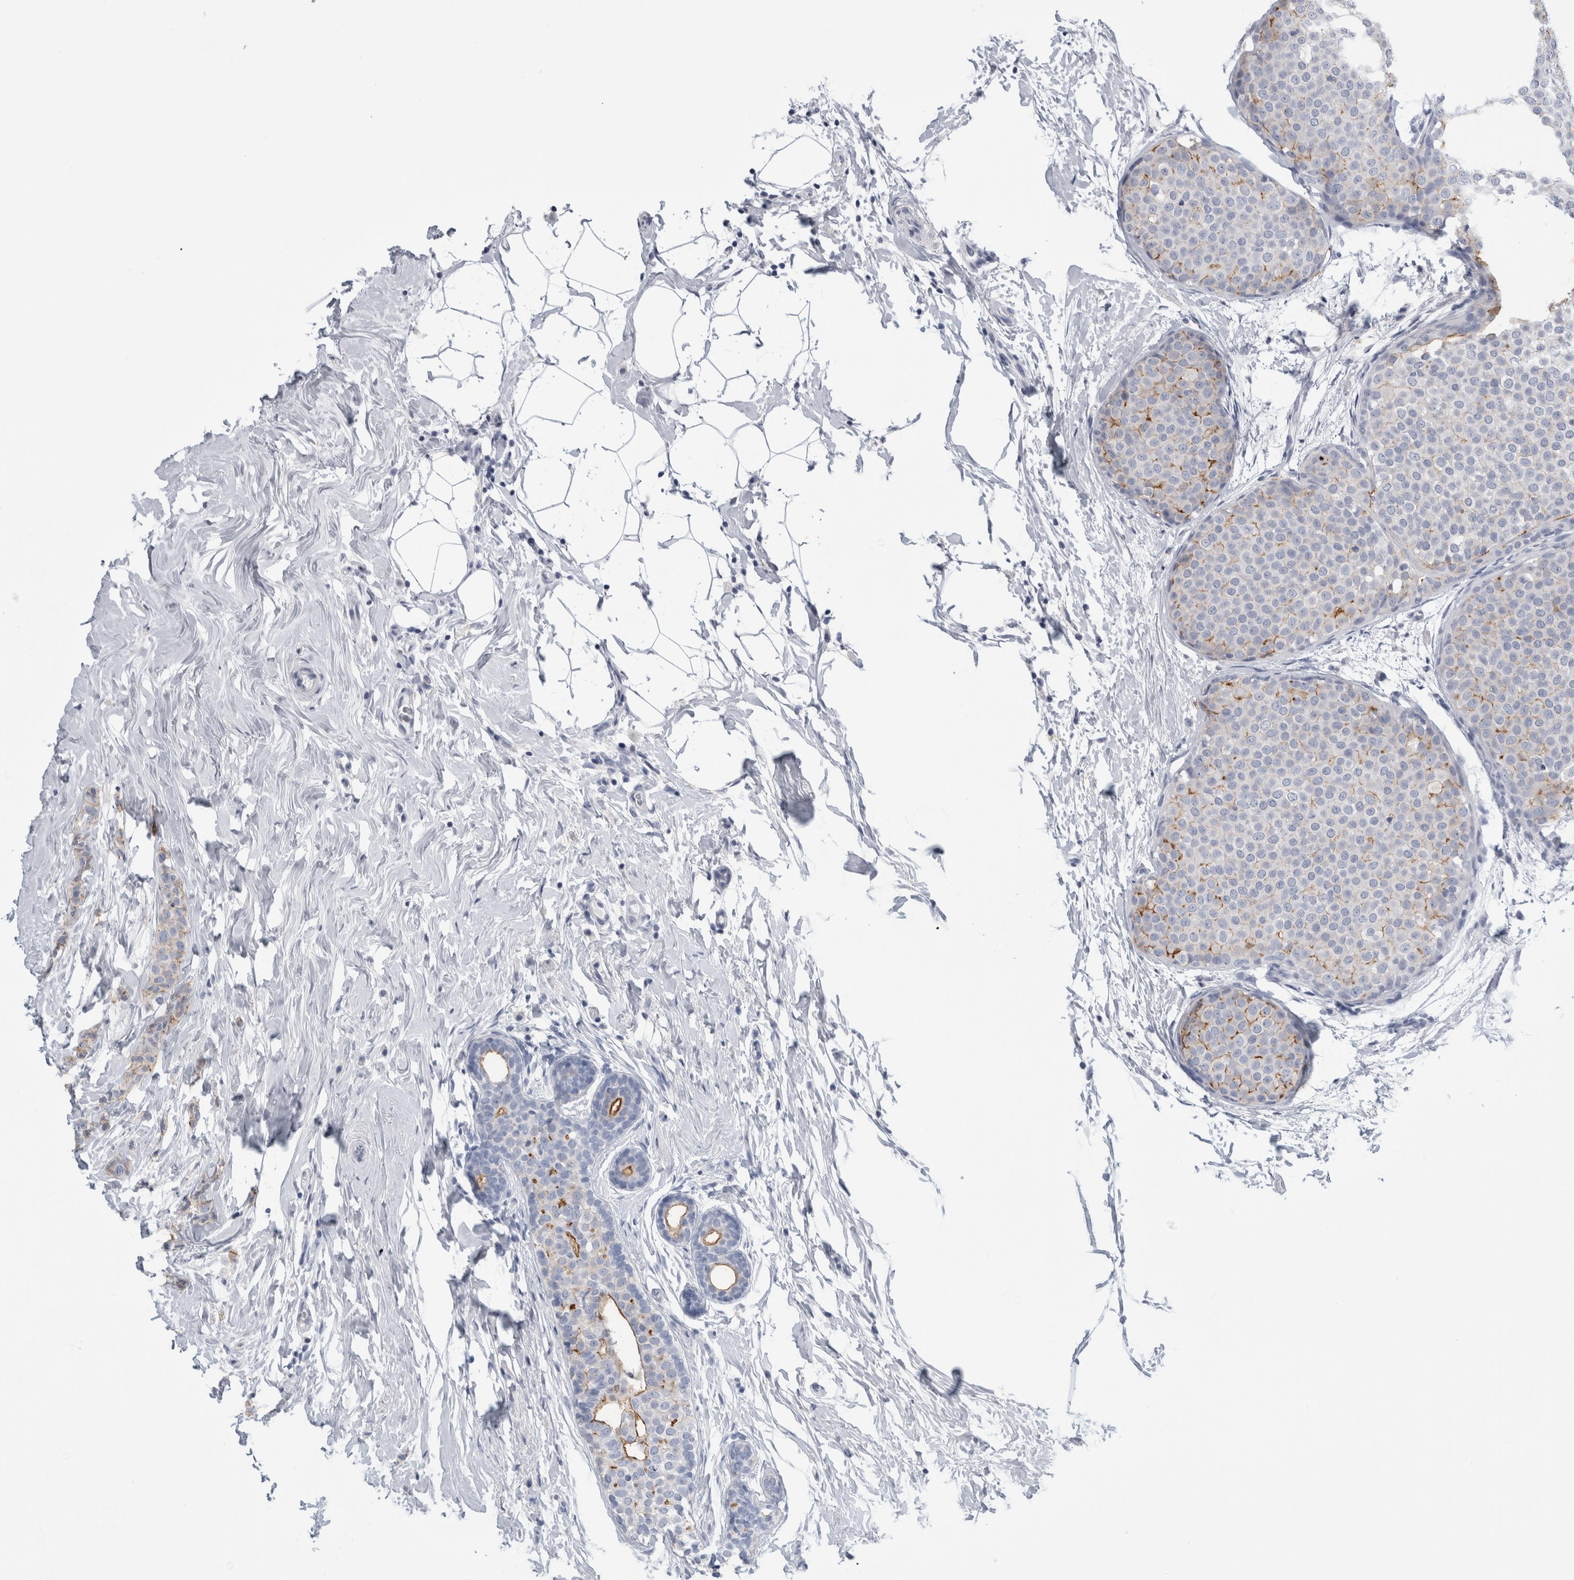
{"staining": {"intensity": "weak", "quantity": "<25%", "location": "cytoplasmic/membranous"}, "tissue": "breast cancer", "cell_type": "Tumor cells", "image_type": "cancer", "snomed": [{"axis": "morphology", "description": "Lobular carcinoma, in situ"}, {"axis": "morphology", "description": "Lobular carcinoma"}, {"axis": "topography", "description": "Breast"}], "caption": "Tumor cells show no significant protein expression in breast cancer (lobular carcinoma).", "gene": "ANKFY1", "patient": {"sex": "female", "age": 41}}